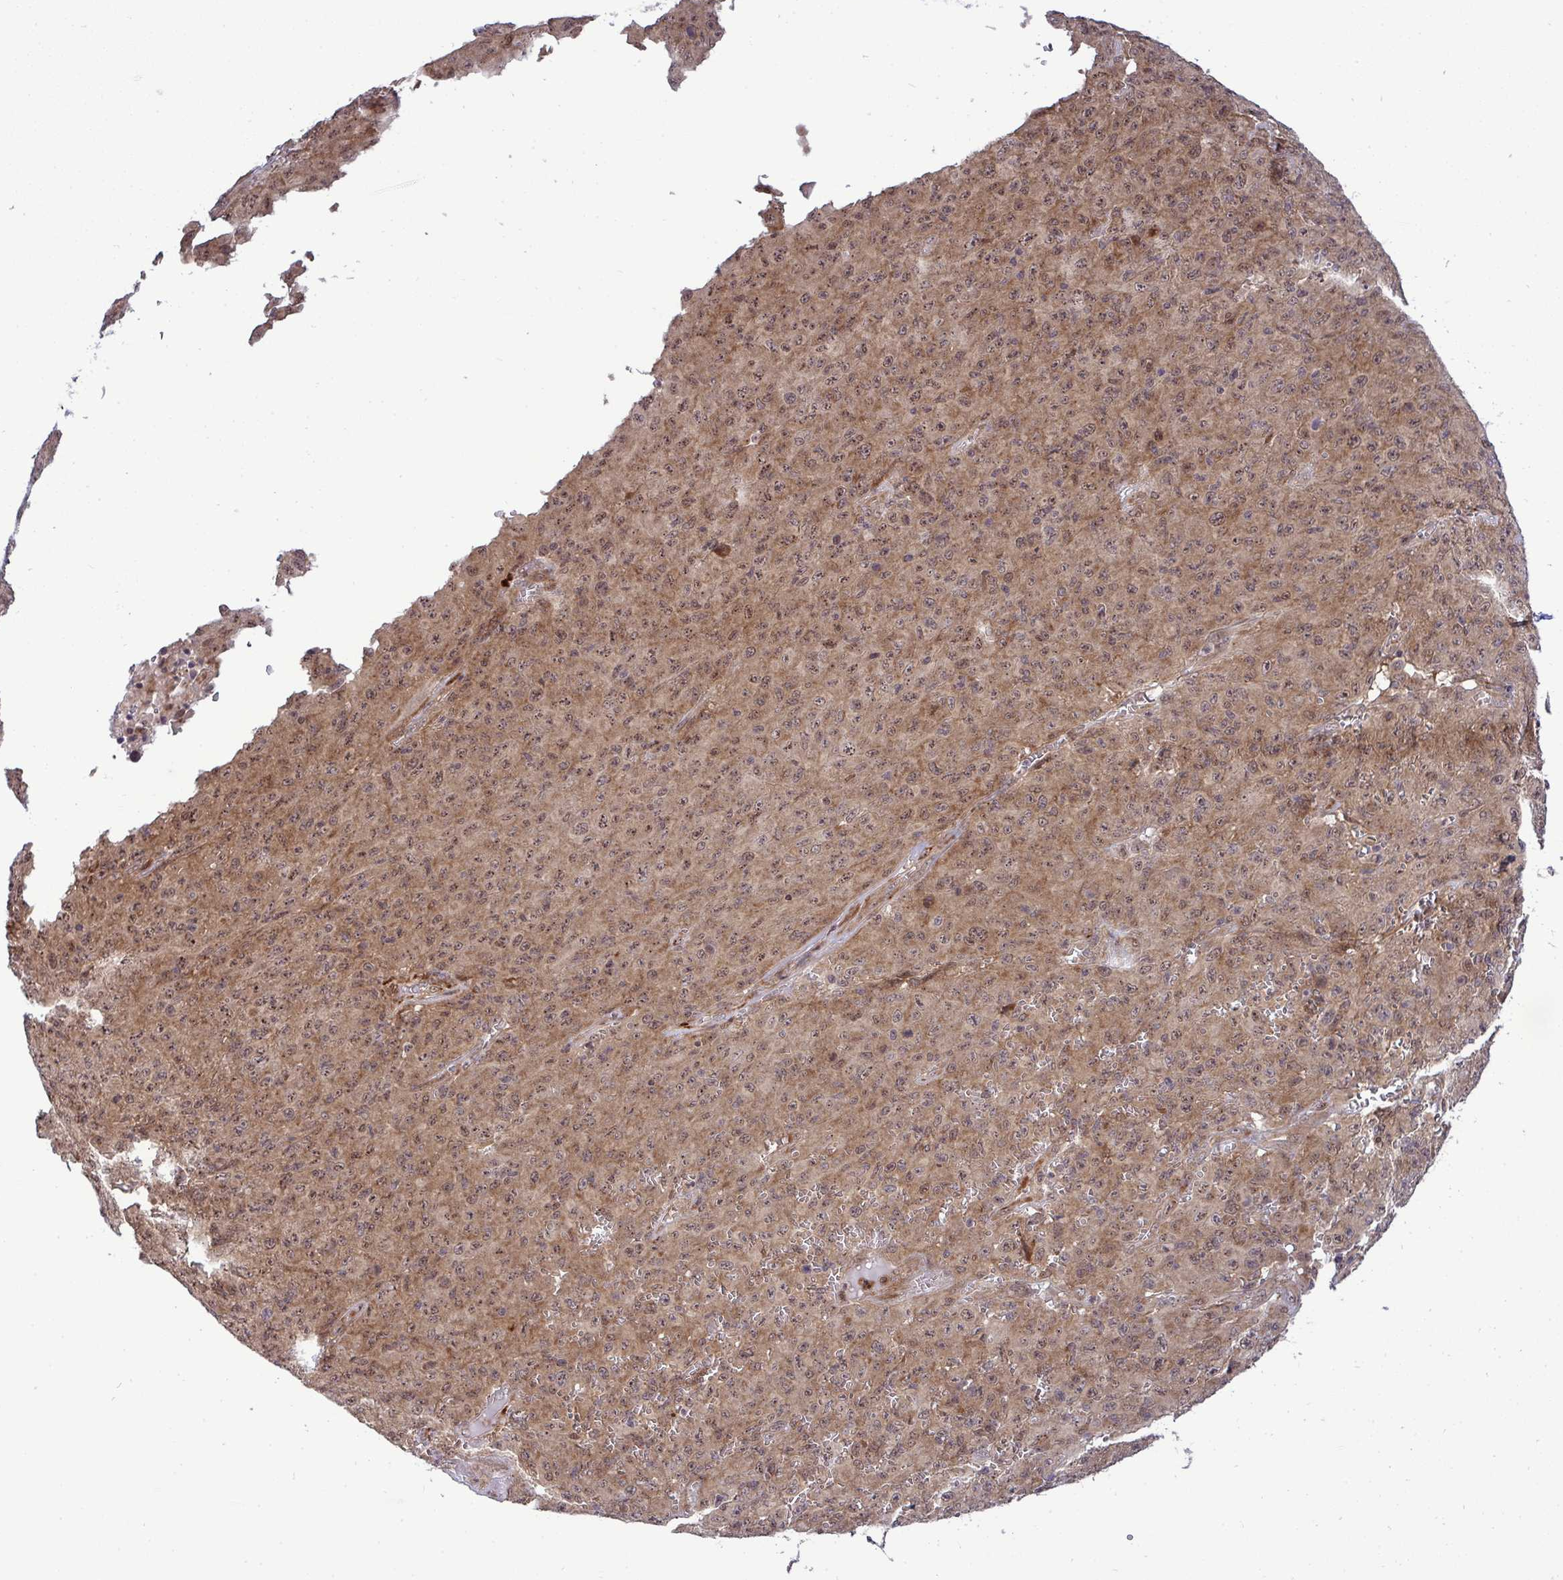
{"staining": {"intensity": "moderate", "quantity": ">75%", "location": "cytoplasmic/membranous"}, "tissue": "melanoma", "cell_type": "Tumor cells", "image_type": "cancer", "snomed": [{"axis": "morphology", "description": "Malignant melanoma, NOS"}, {"axis": "topography", "description": "Skin"}], "caption": "Immunohistochemistry staining of malignant melanoma, which reveals medium levels of moderate cytoplasmic/membranous expression in about >75% of tumor cells indicating moderate cytoplasmic/membranous protein positivity. The staining was performed using DAB (3,3'-diaminobenzidine) (brown) for protein detection and nuclei were counterstained in hematoxylin (blue).", "gene": "TRIM44", "patient": {"sex": "male", "age": 46}}